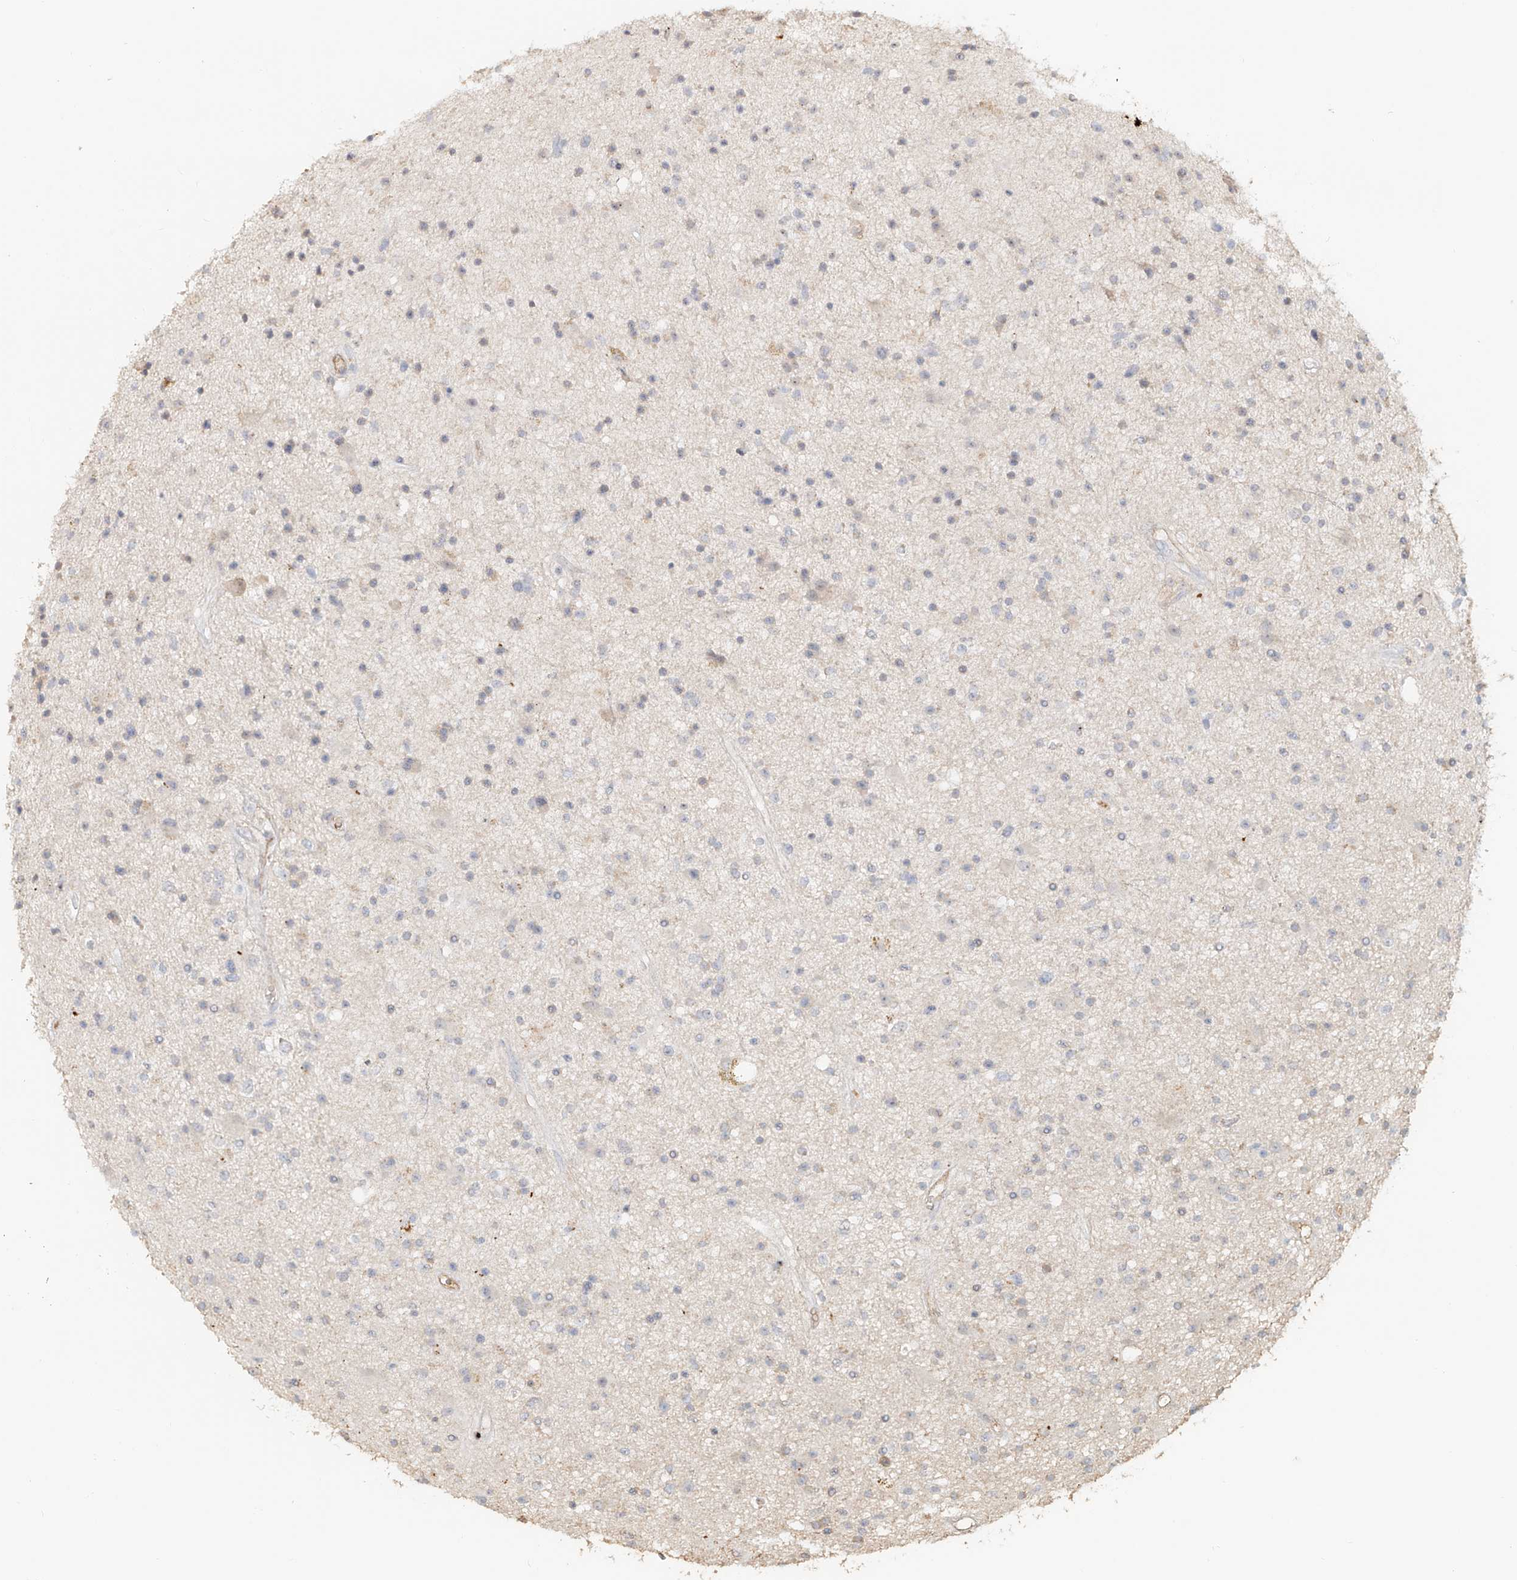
{"staining": {"intensity": "negative", "quantity": "none", "location": "none"}, "tissue": "glioma", "cell_type": "Tumor cells", "image_type": "cancer", "snomed": [{"axis": "morphology", "description": "Glioma, malignant, High grade"}, {"axis": "topography", "description": "Brain"}], "caption": "The photomicrograph demonstrates no significant staining in tumor cells of high-grade glioma (malignant).", "gene": "NPHS1", "patient": {"sex": "male", "age": 33}}